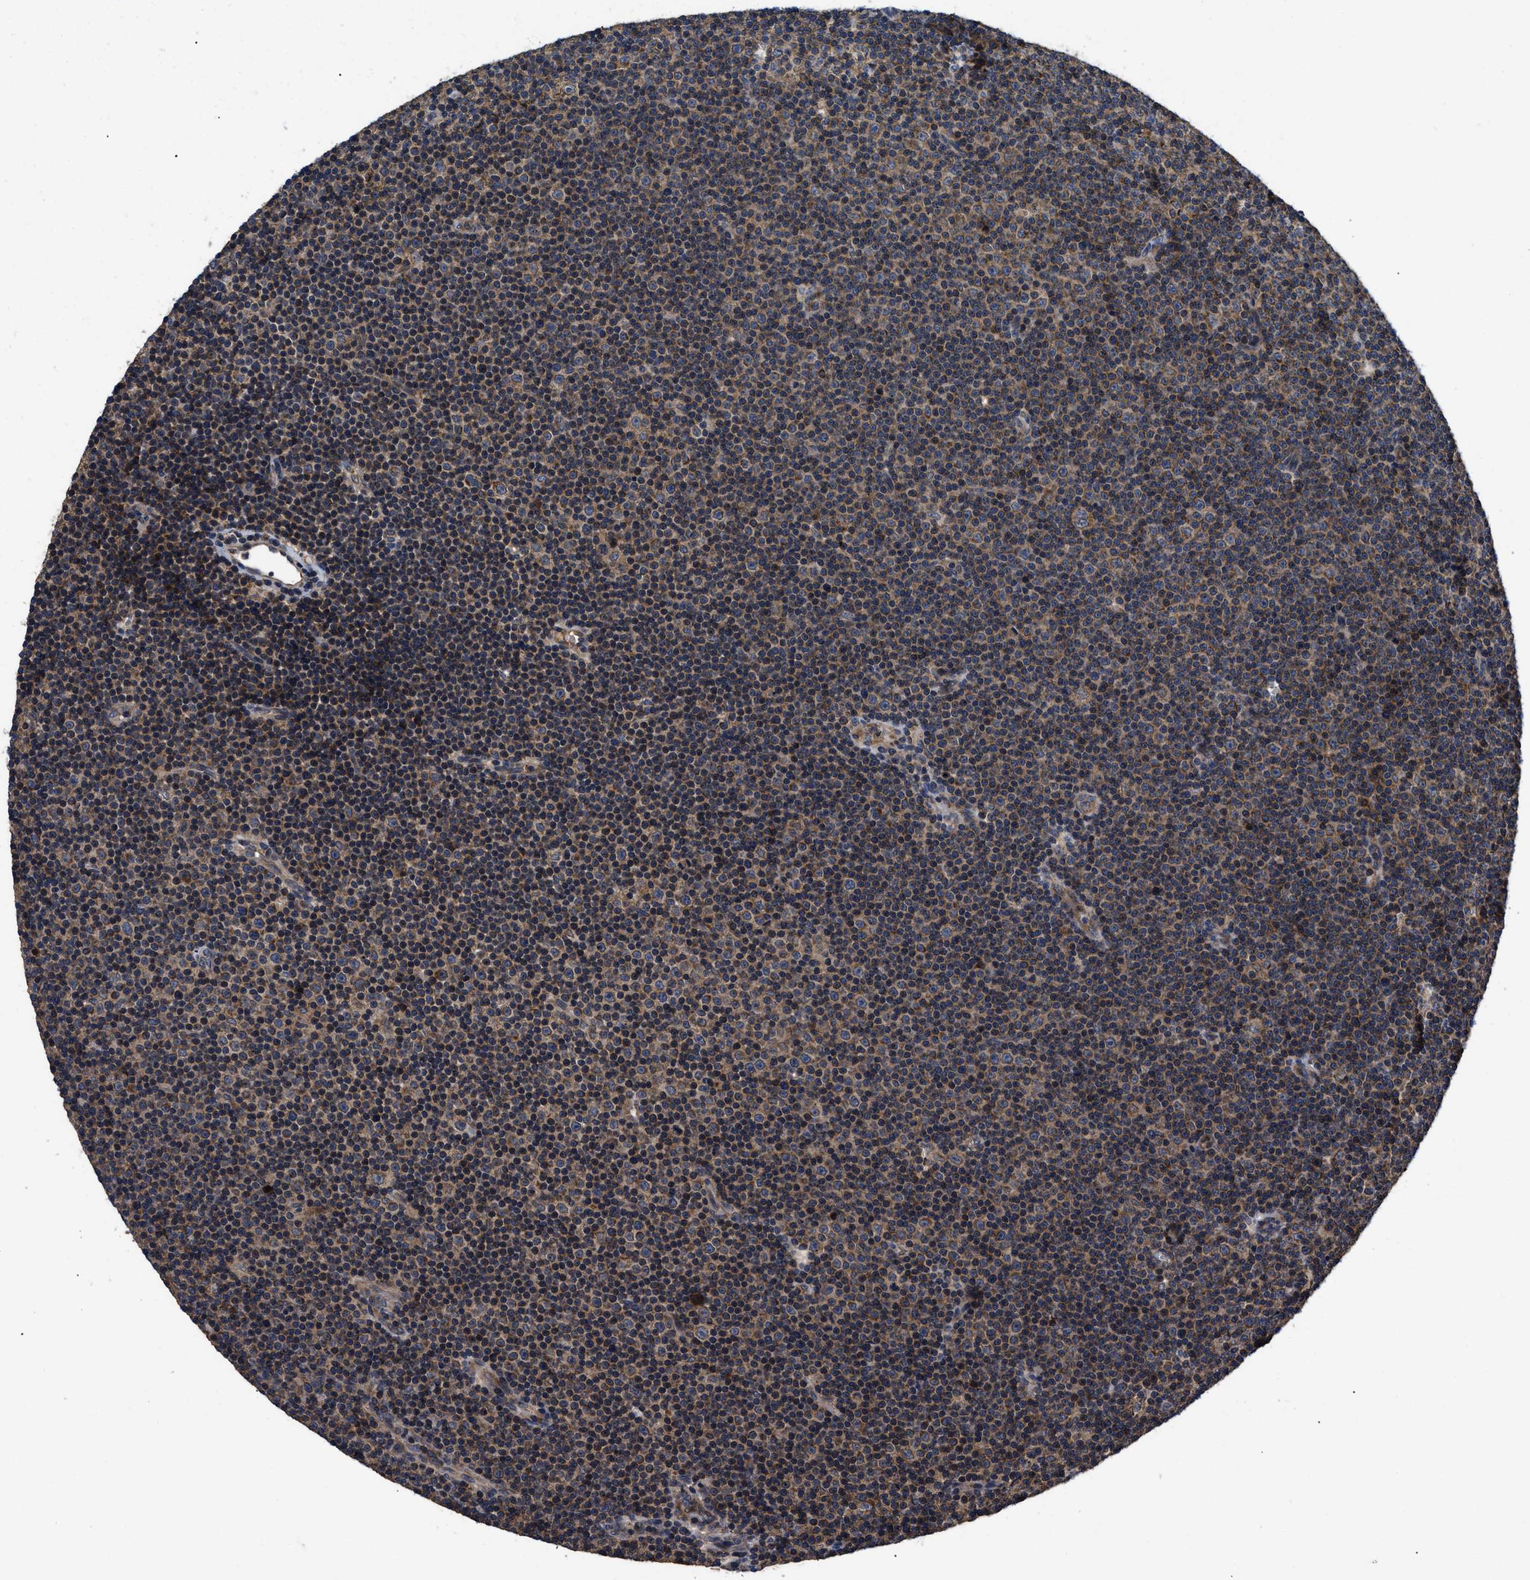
{"staining": {"intensity": "moderate", "quantity": ">75%", "location": "cytoplasmic/membranous"}, "tissue": "lymphoma", "cell_type": "Tumor cells", "image_type": "cancer", "snomed": [{"axis": "morphology", "description": "Malignant lymphoma, non-Hodgkin's type, Low grade"}, {"axis": "topography", "description": "Lymph node"}], "caption": "There is medium levels of moderate cytoplasmic/membranous staining in tumor cells of low-grade malignant lymphoma, non-Hodgkin's type, as demonstrated by immunohistochemical staining (brown color).", "gene": "LRRC3", "patient": {"sex": "female", "age": 67}}